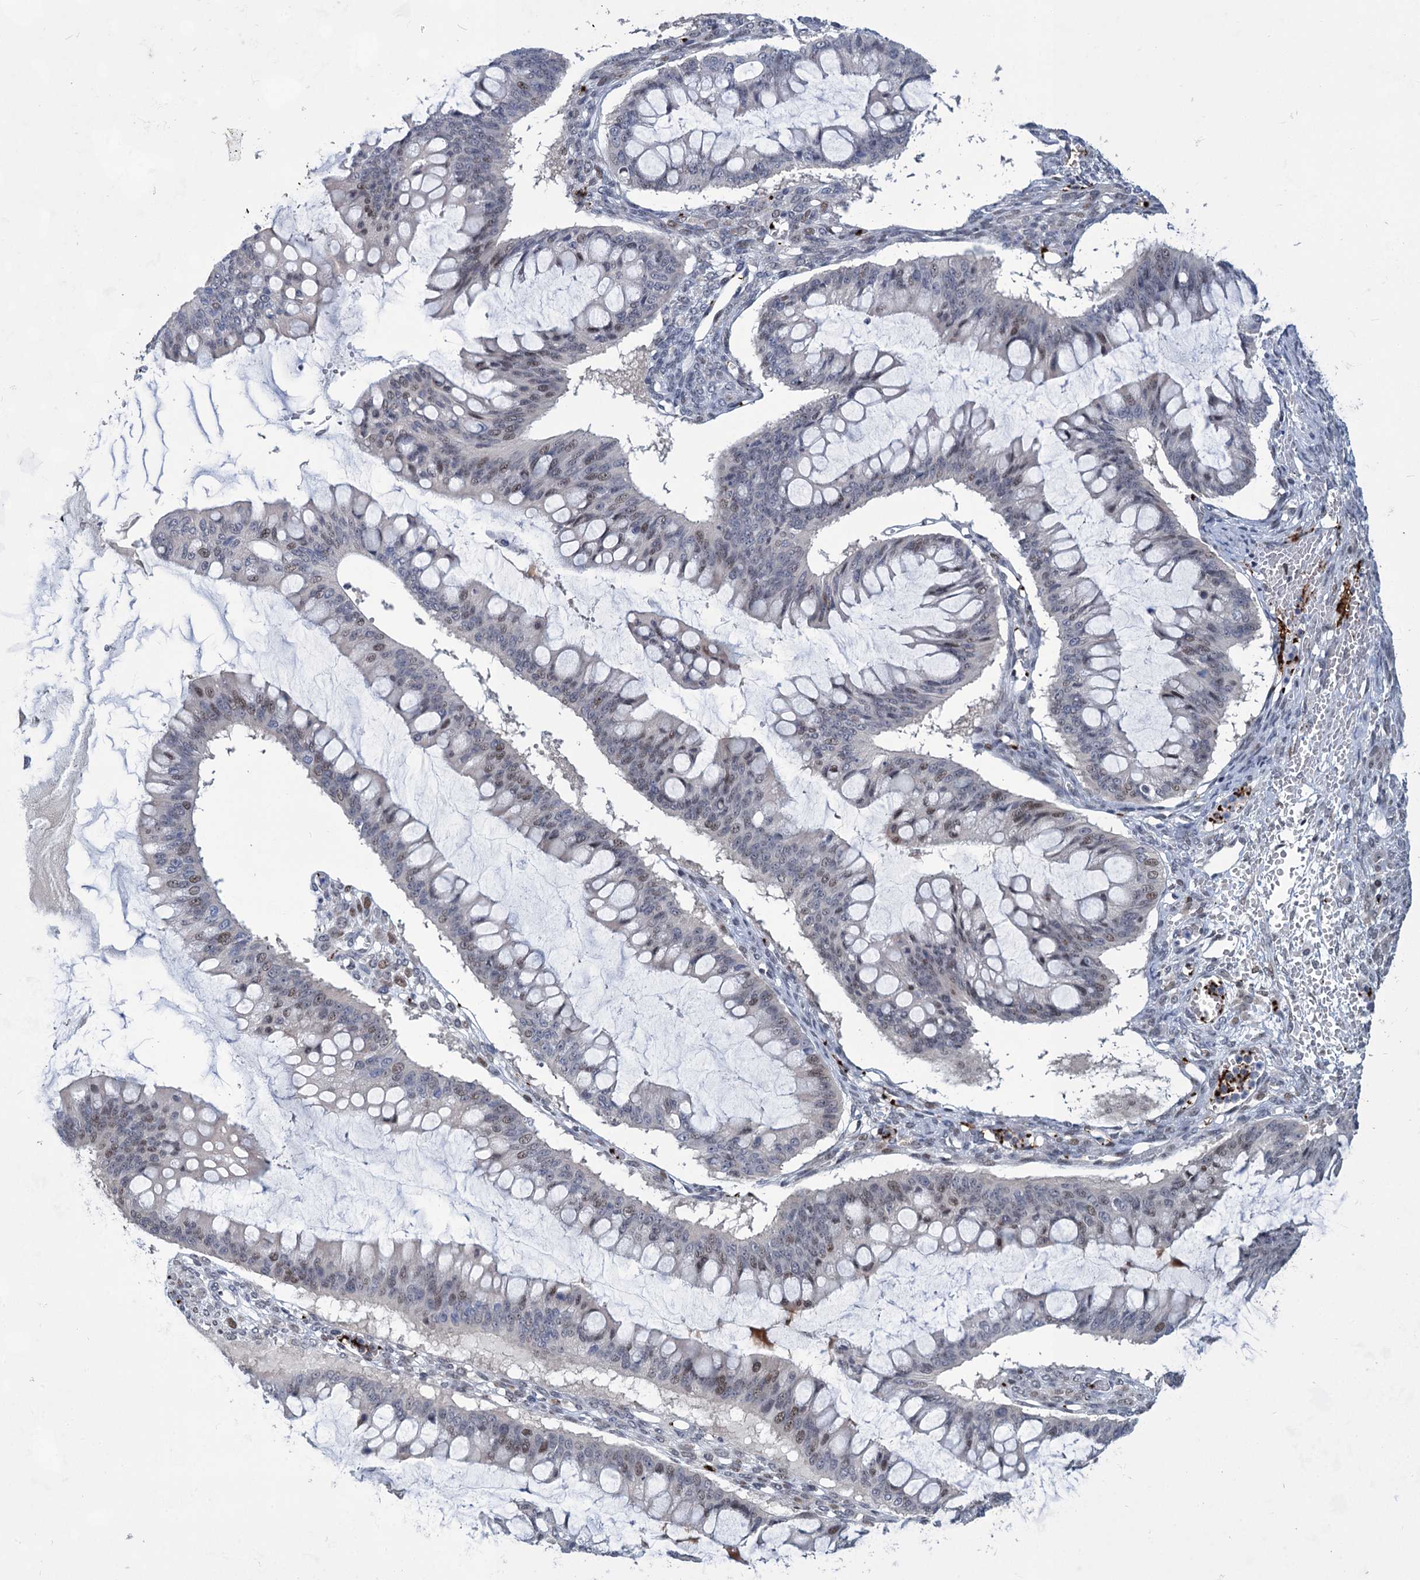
{"staining": {"intensity": "weak", "quantity": "25%-75%", "location": "nuclear"}, "tissue": "ovarian cancer", "cell_type": "Tumor cells", "image_type": "cancer", "snomed": [{"axis": "morphology", "description": "Cystadenocarcinoma, mucinous, NOS"}, {"axis": "topography", "description": "Ovary"}], "caption": "Approximately 25%-75% of tumor cells in ovarian cancer (mucinous cystadenocarcinoma) reveal weak nuclear protein staining as visualized by brown immunohistochemical staining.", "gene": "MON2", "patient": {"sex": "female", "age": 73}}